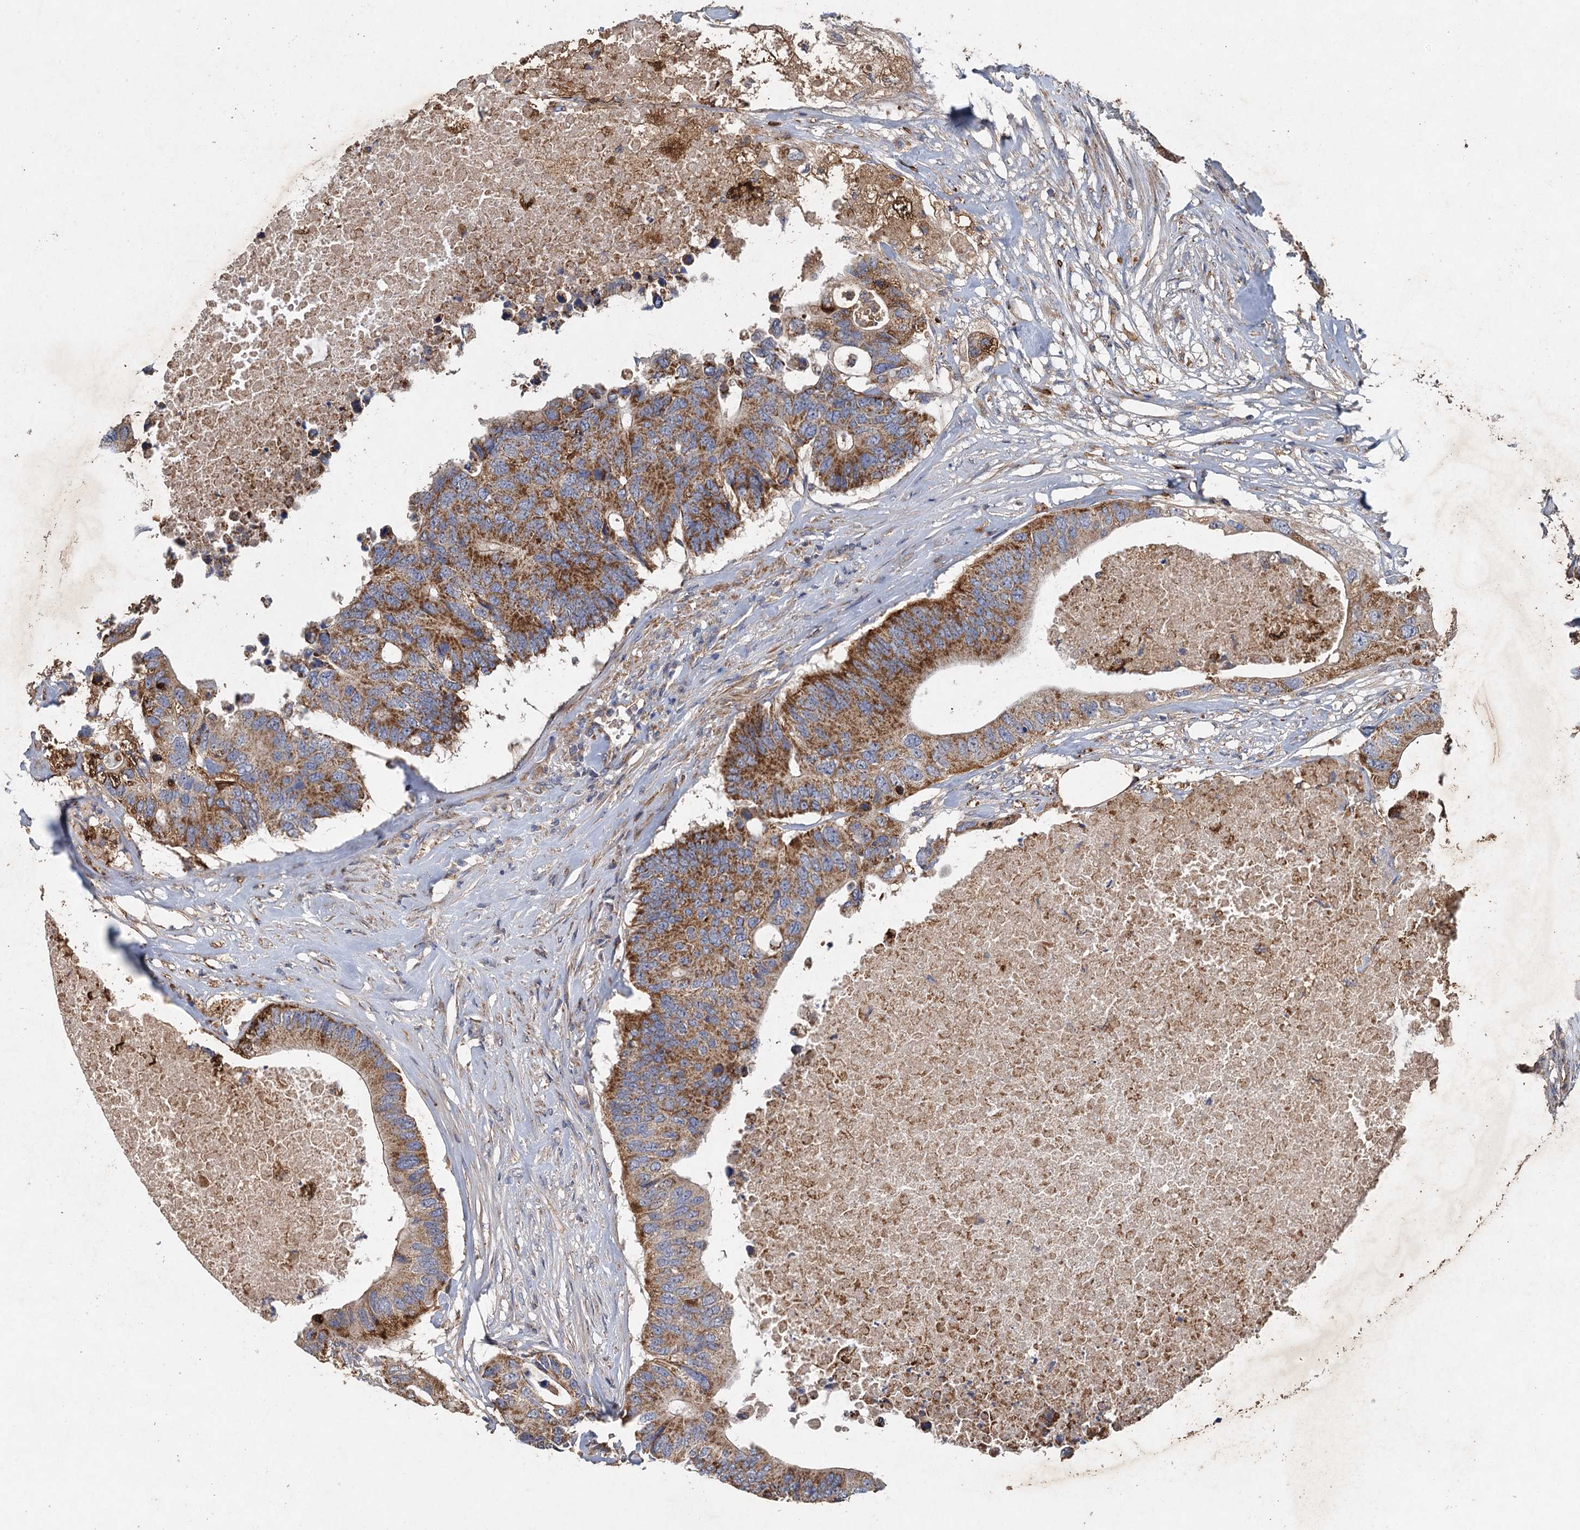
{"staining": {"intensity": "moderate", "quantity": ">75%", "location": "cytoplasmic/membranous"}, "tissue": "colorectal cancer", "cell_type": "Tumor cells", "image_type": "cancer", "snomed": [{"axis": "morphology", "description": "Adenocarcinoma, NOS"}, {"axis": "topography", "description": "Colon"}], "caption": "Protein analysis of colorectal cancer tissue reveals moderate cytoplasmic/membranous positivity in approximately >75% of tumor cells.", "gene": "BCS1L", "patient": {"sex": "male", "age": 71}}